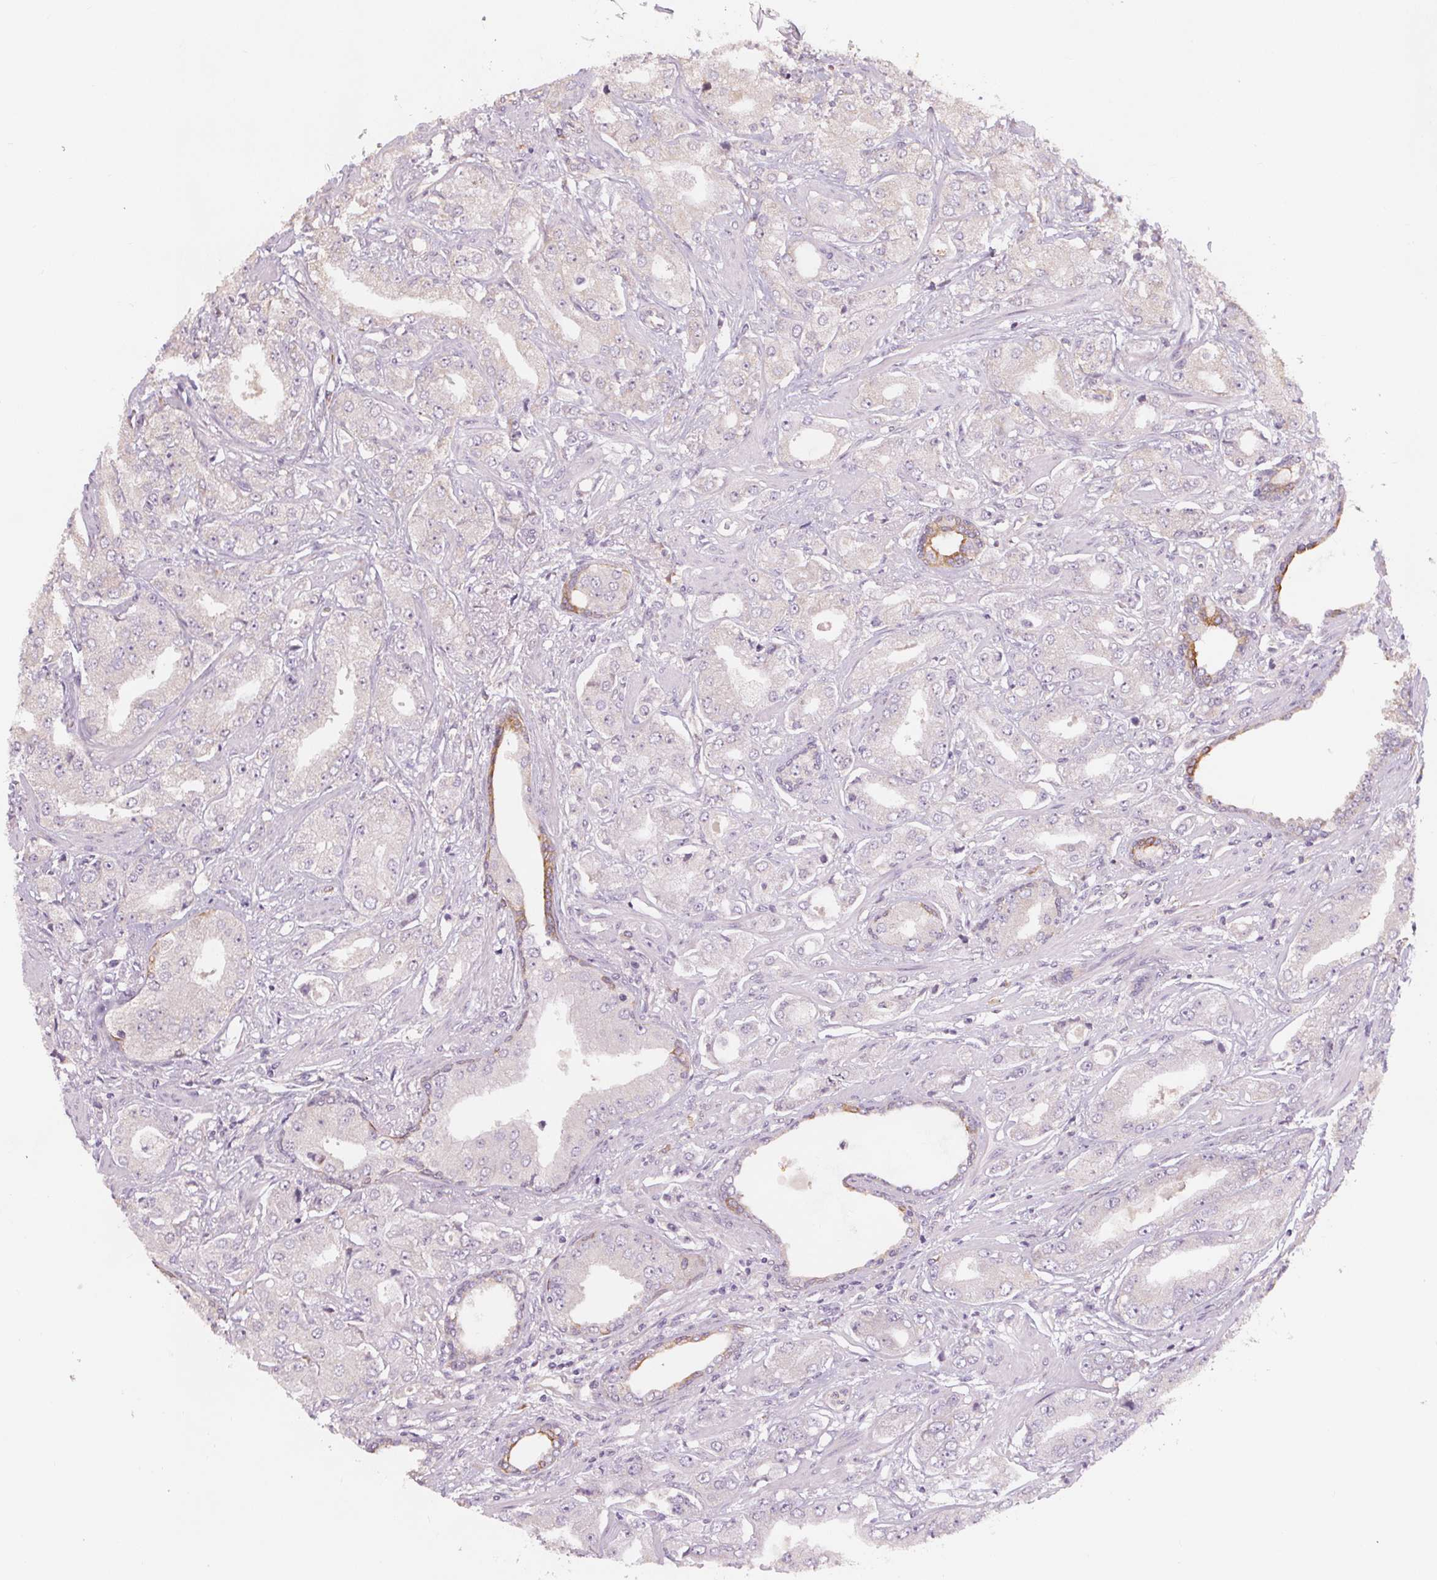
{"staining": {"intensity": "negative", "quantity": "none", "location": "none"}, "tissue": "prostate cancer", "cell_type": "Tumor cells", "image_type": "cancer", "snomed": [{"axis": "morphology", "description": "Adenocarcinoma, Low grade"}, {"axis": "topography", "description": "Prostate"}], "caption": "This histopathology image is of prostate cancer (adenocarcinoma (low-grade)) stained with immunohistochemistry (IHC) to label a protein in brown with the nuclei are counter-stained blue. There is no staining in tumor cells. (Stains: DAB (3,3'-diaminobenzidine) IHC with hematoxylin counter stain, Microscopy: brightfield microscopy at high magnification).", "gene": "TMEM80", "patient": {"sex": "male", "age": 60}}